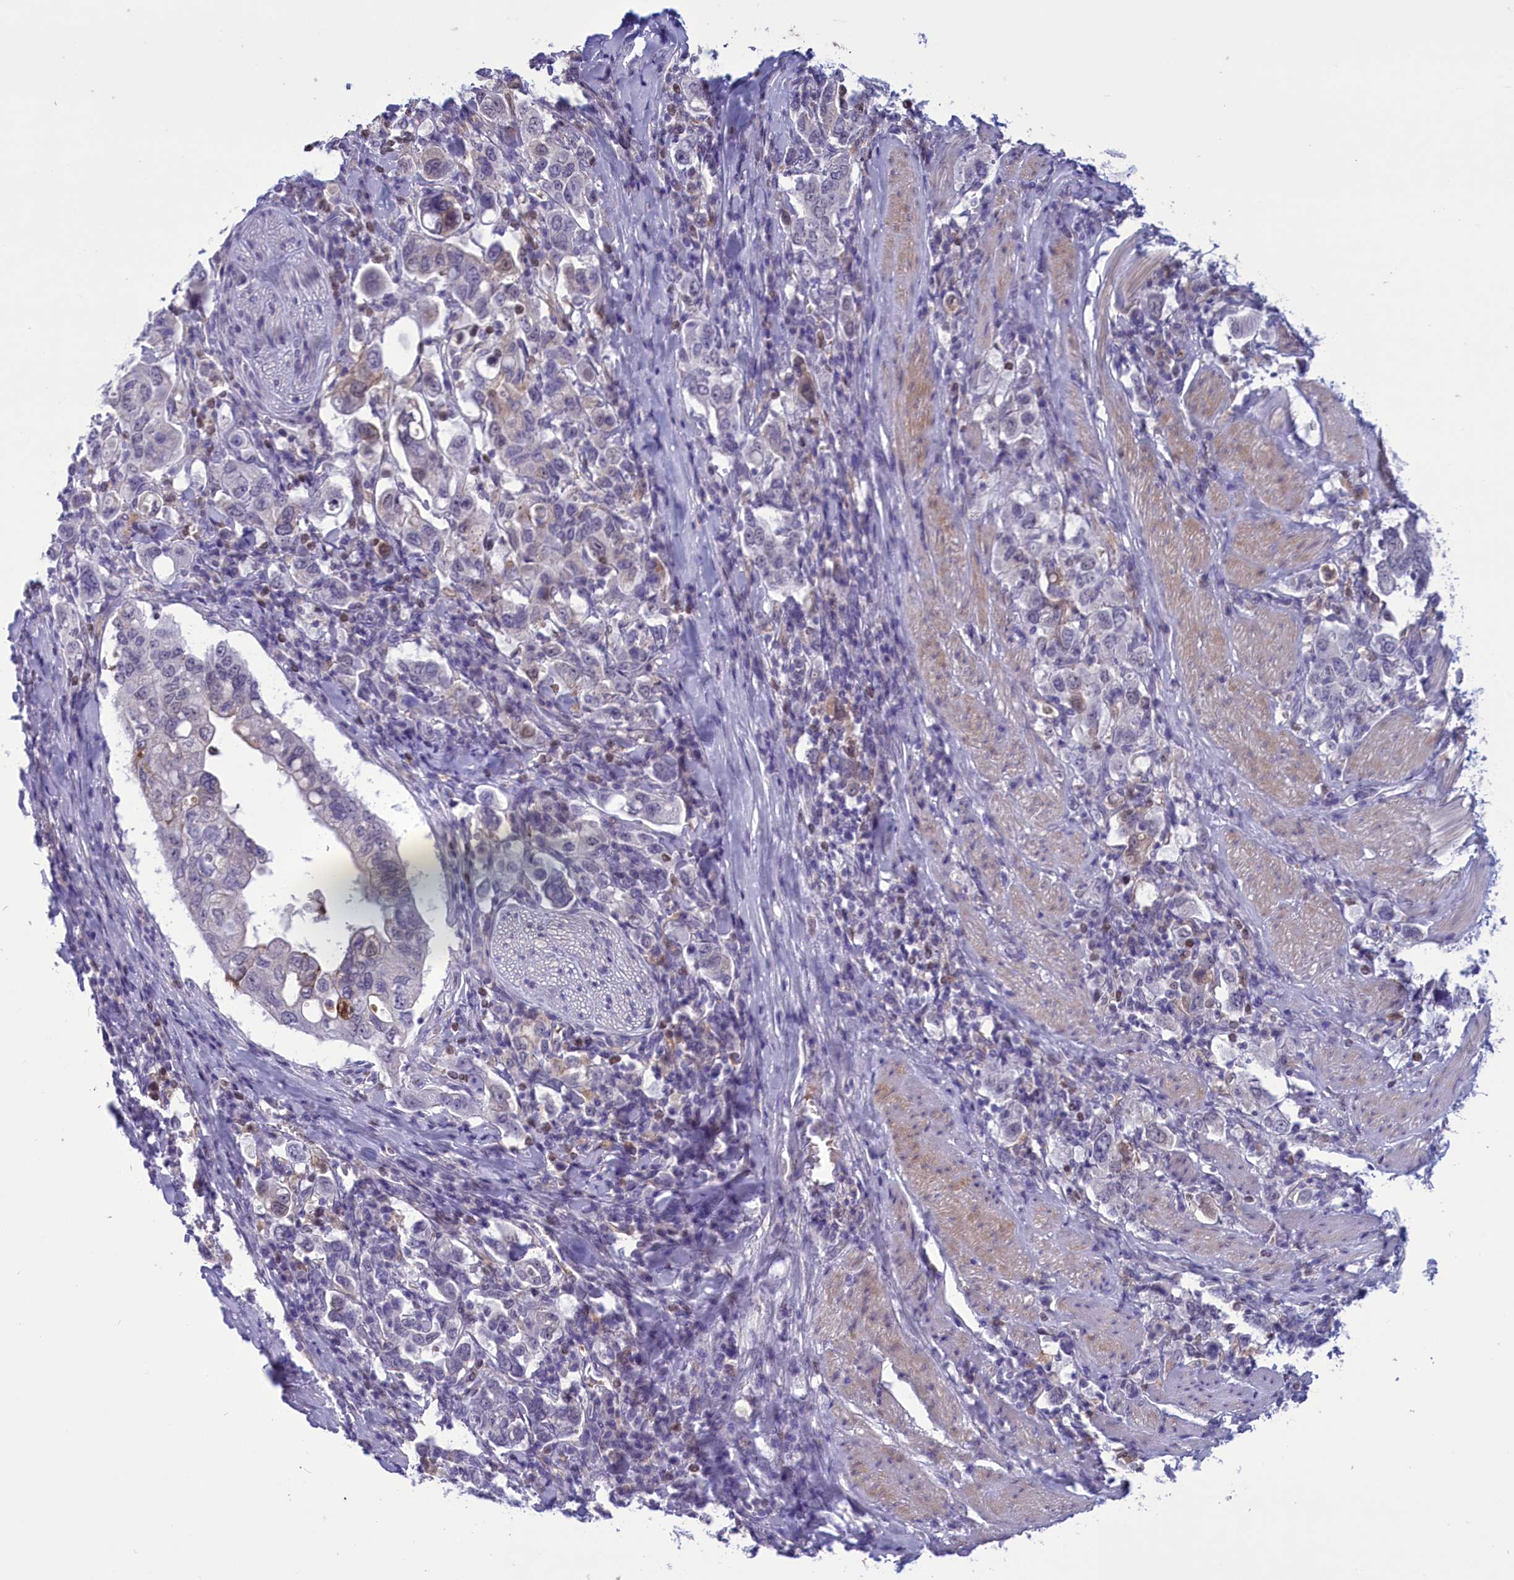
{"staining": {"intensity": "weak", "quantity": "<25%", "location": "cytoplasmic/membranous"}, "tissue": "stomach cancer", "cell_type": "Tumor cells", "image_type": "cancer", "snomed": [{"axis": "morphology", "description": "Adenocarcinoma, NOS"}, {"axis": "topography", "description": "Stomach, upper"}], "caption": "Adenocarcinoma (stomach) was stained to show a protein in brown. There is no significant staining in tumor cells. (DAB (3,3'-diaminobenzidine) immunohistochemistry (IHC) with hematoxylin counter stain).", "gene": "ELOA2", "patient": {"sex": "male", "age": 62}}